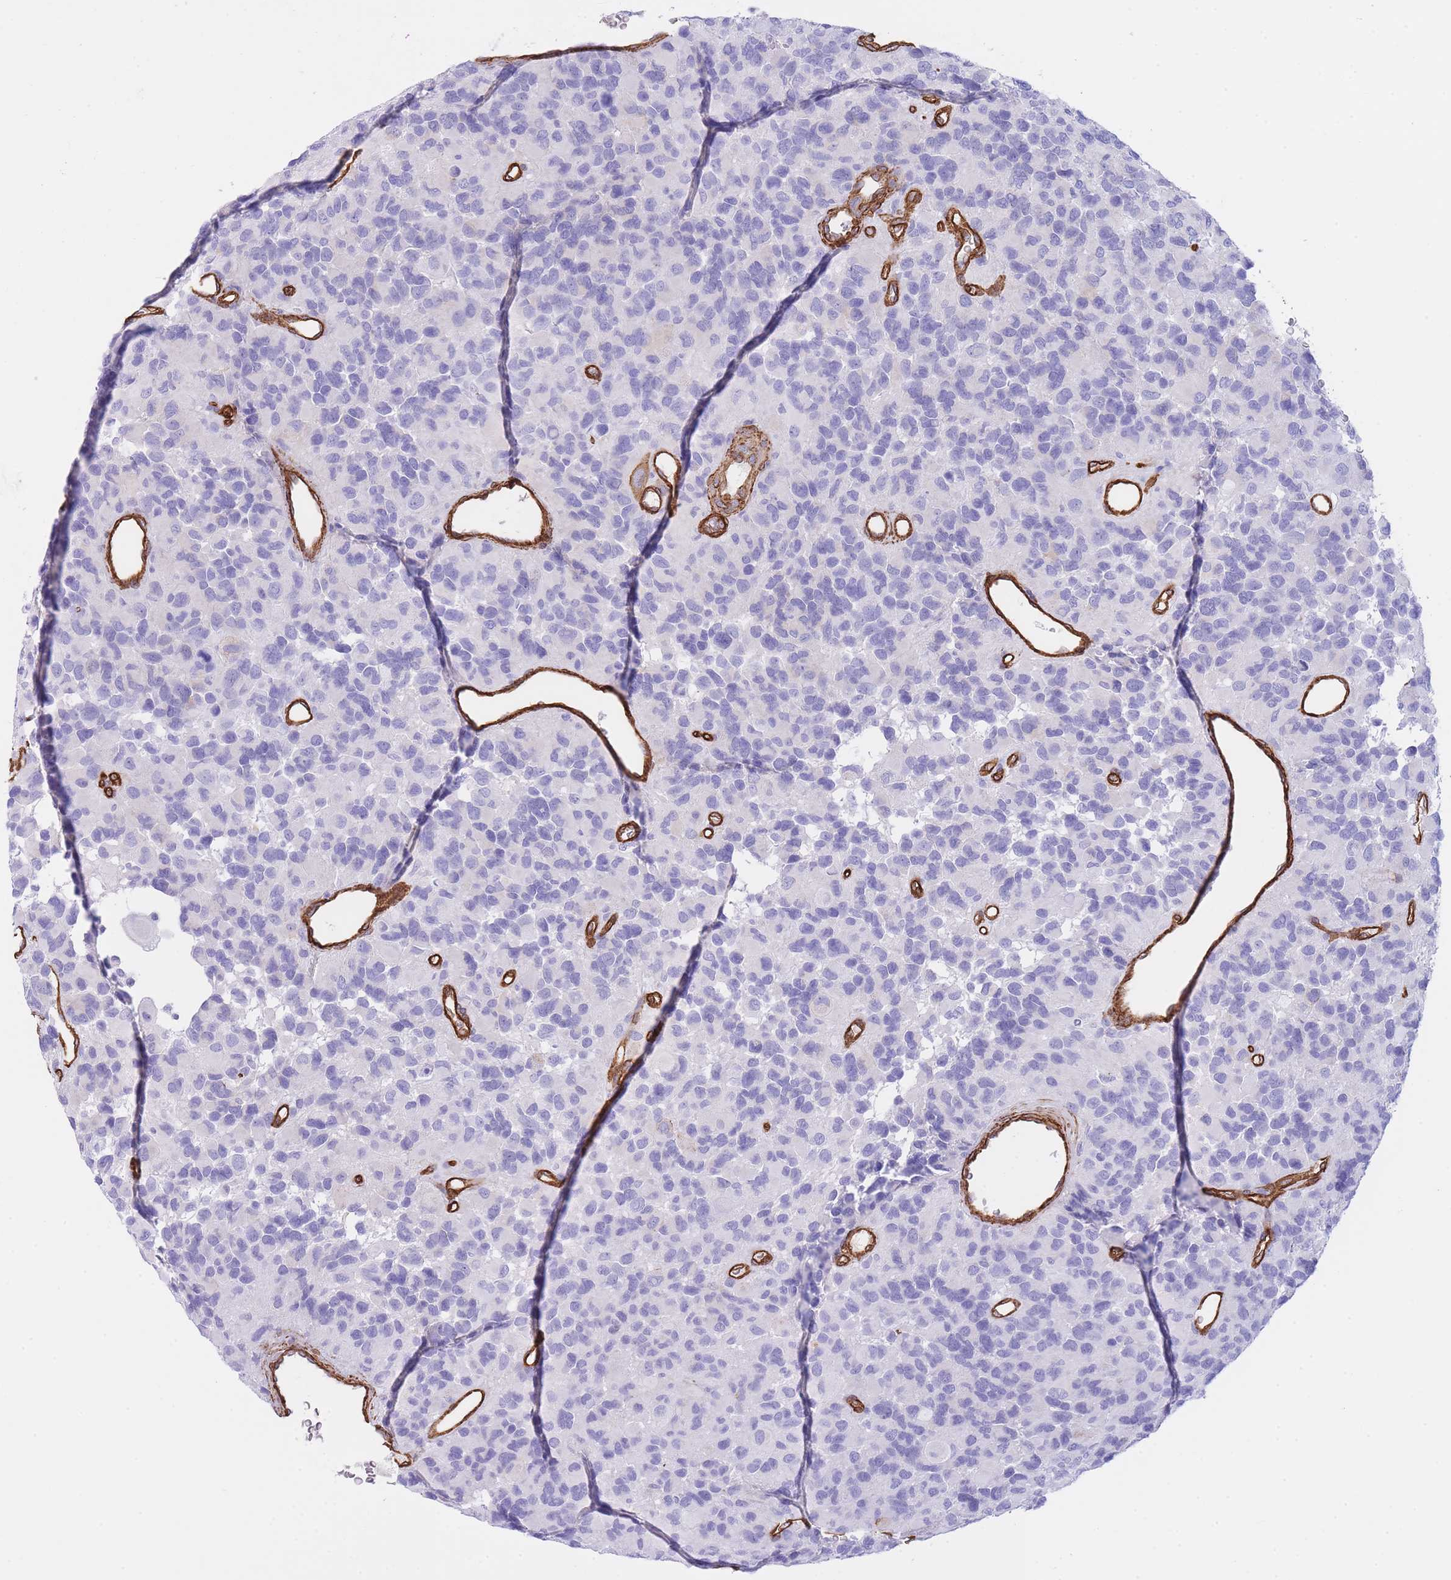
{"staining": {"intensity": "negative", "quantity": "none", "location": "none"}, "tissue": "glioma", "cell_type": "Tumor cells", "image_type": "cancer", "snomed": [{"axis": "morphology", "description": "Glioma, malignant, High grade"}, {"axis": "topography", "description": "Brain"}], "caption": "DAB immunohistochemical staining of human glioma reveals no significant positivity in tumor cells.", "gene": "CAVIN1", "patient": {"sex": "male", "age": 77}}